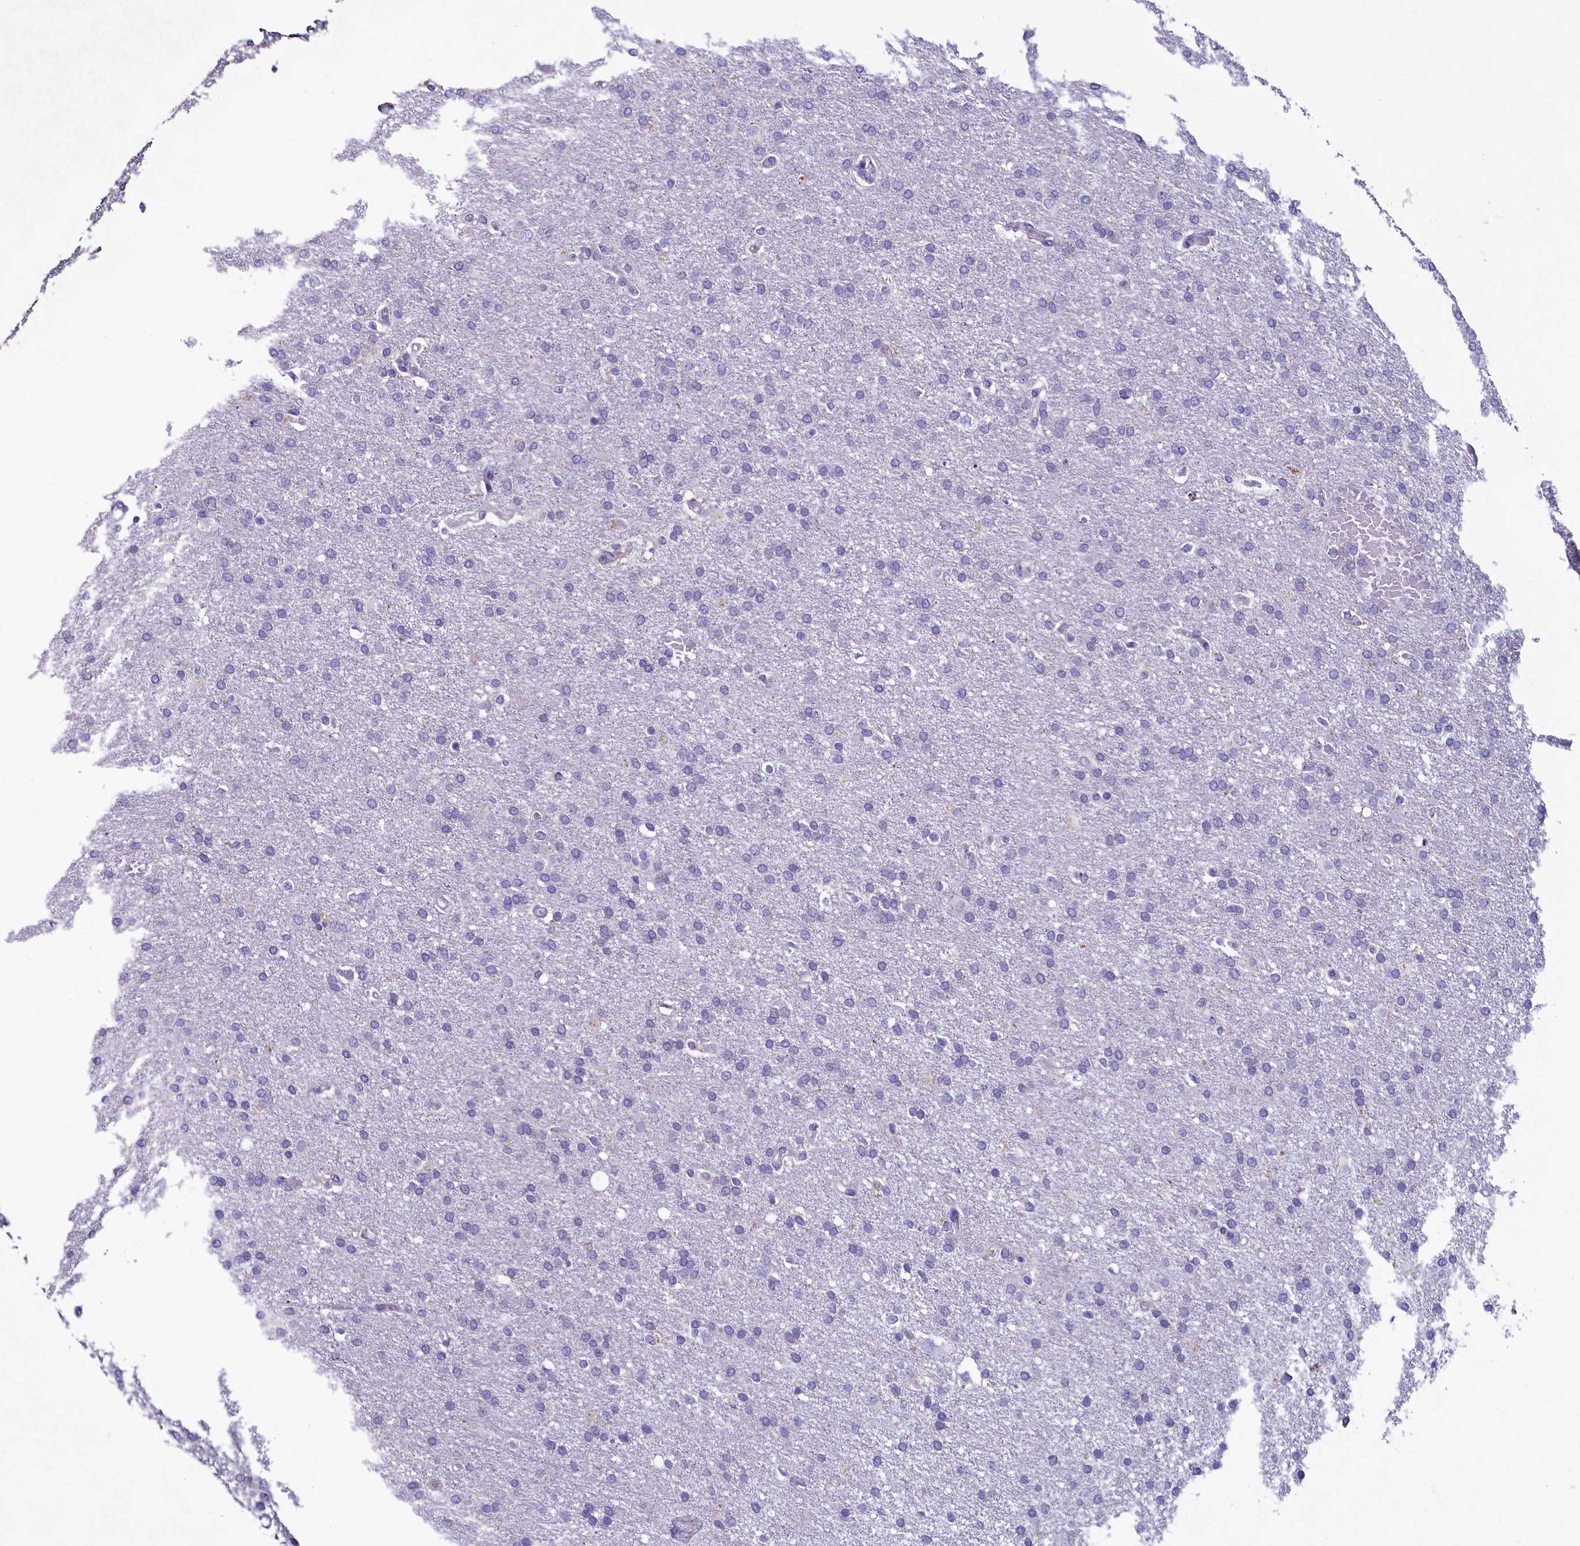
{"staining": {"intensity": "negative", "quantity": "none", "location": "none"}, "tissue": "glioma", "cell_type": "Tumor cells", "image_type": "cancer", "snomed": [{"axis": "morphology", "description": "Glioma, malignant, High grade"}, {"axis": "topography", "description": "Brain"}], "caption": "Tumor cells are negative for protein expression in human glioma.", "gene": "INSC", "patient": {"sex": "male", "age": 72}}